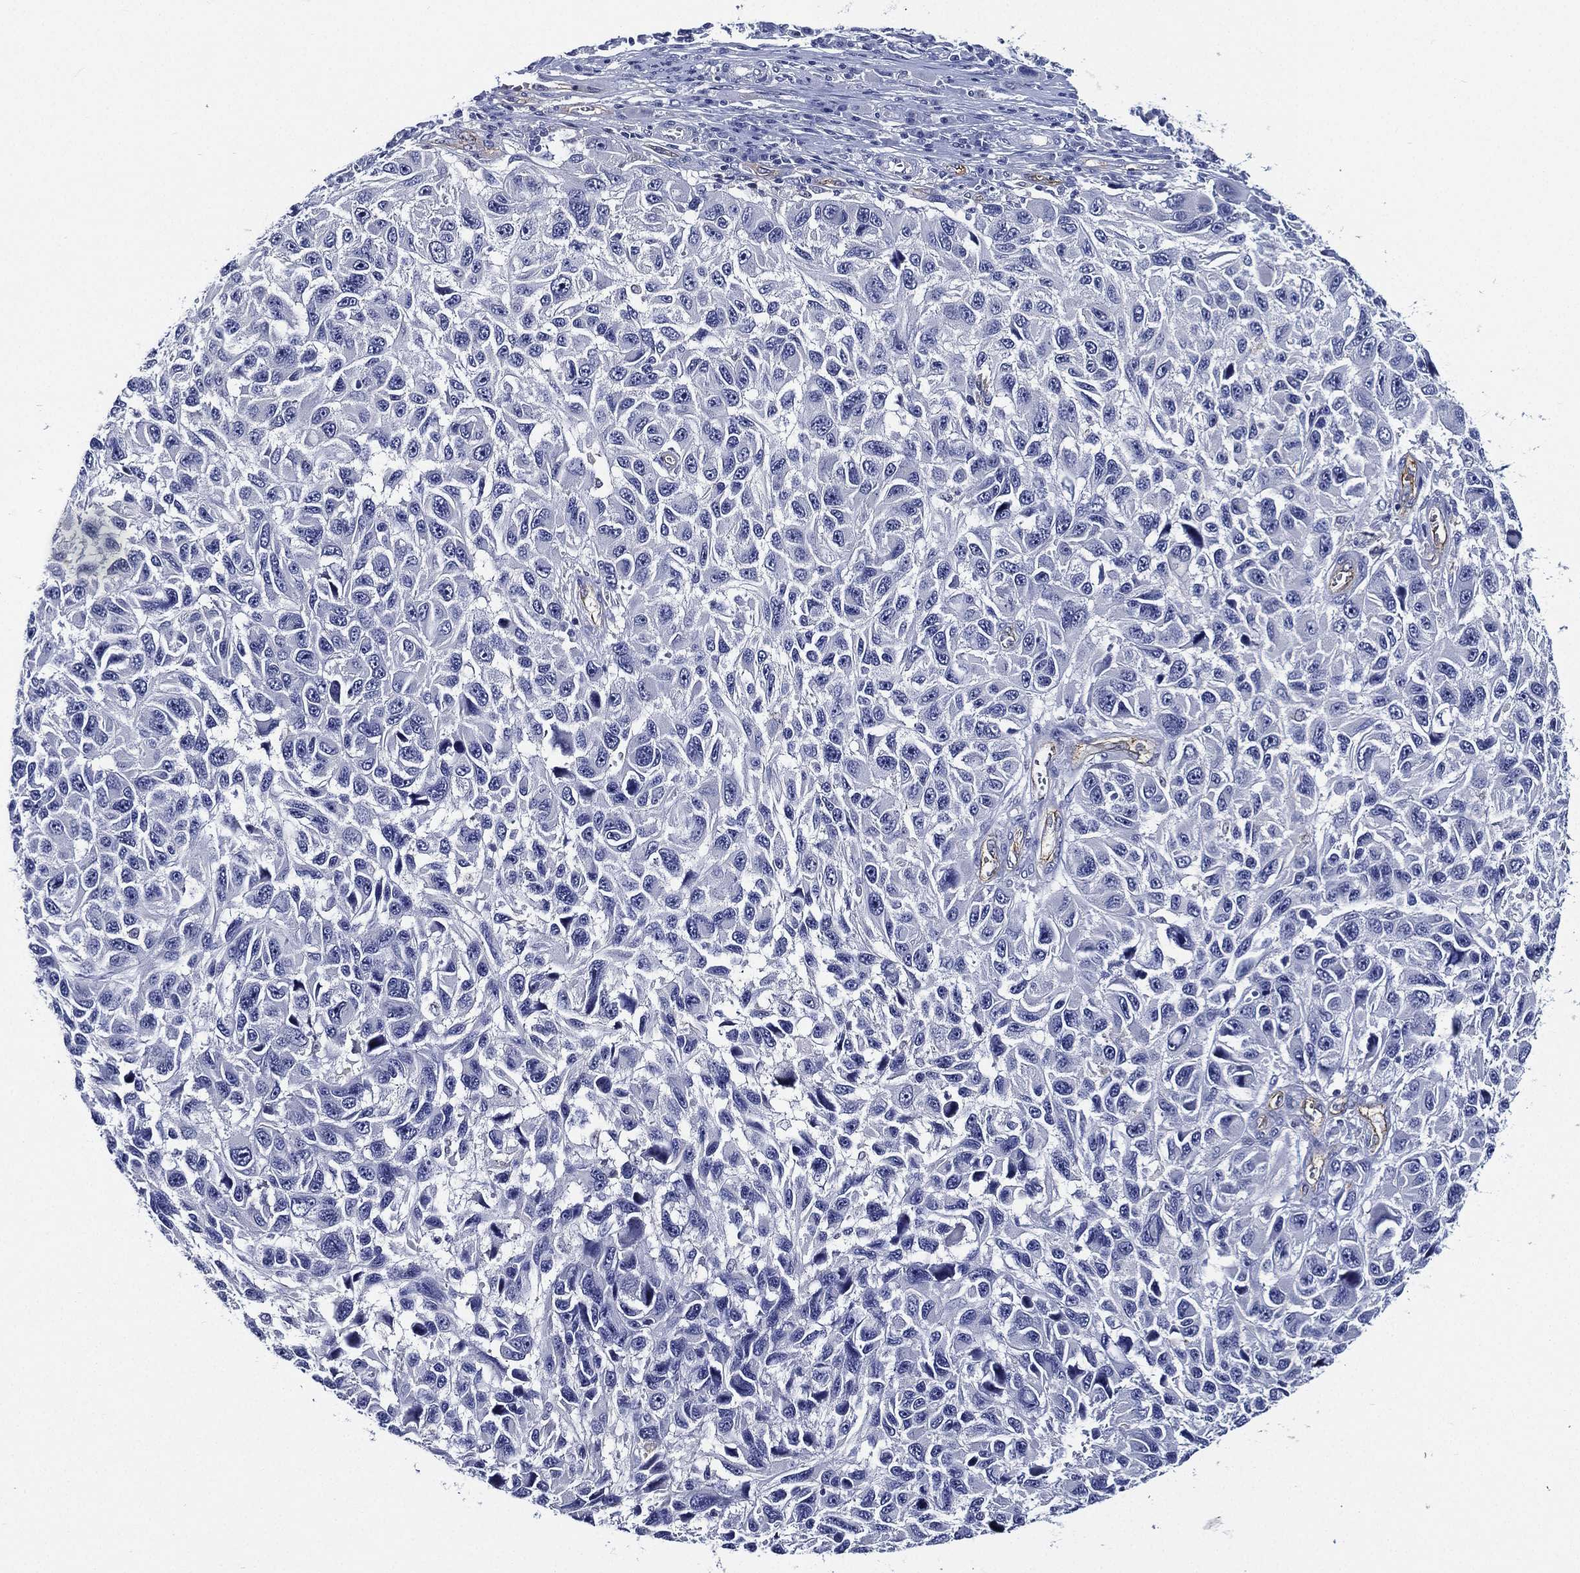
{"staining": {"intensity": "negative", "quantity": "none", "location": "none"}, "tissue": "melanoma", "cell_type": "Tumor cells", "image_type": "cancer", "snomed": [{"axis": "morphology", "description": "Malignant melanoma, NOS"}, {"axis": "topography", "description": "Skin"}], "caption": "Tumor cells are negative for brown protein staining in malignant melanoma.", "gene": "NEDD9", "patient": {"sex": "male", "age": 53}}